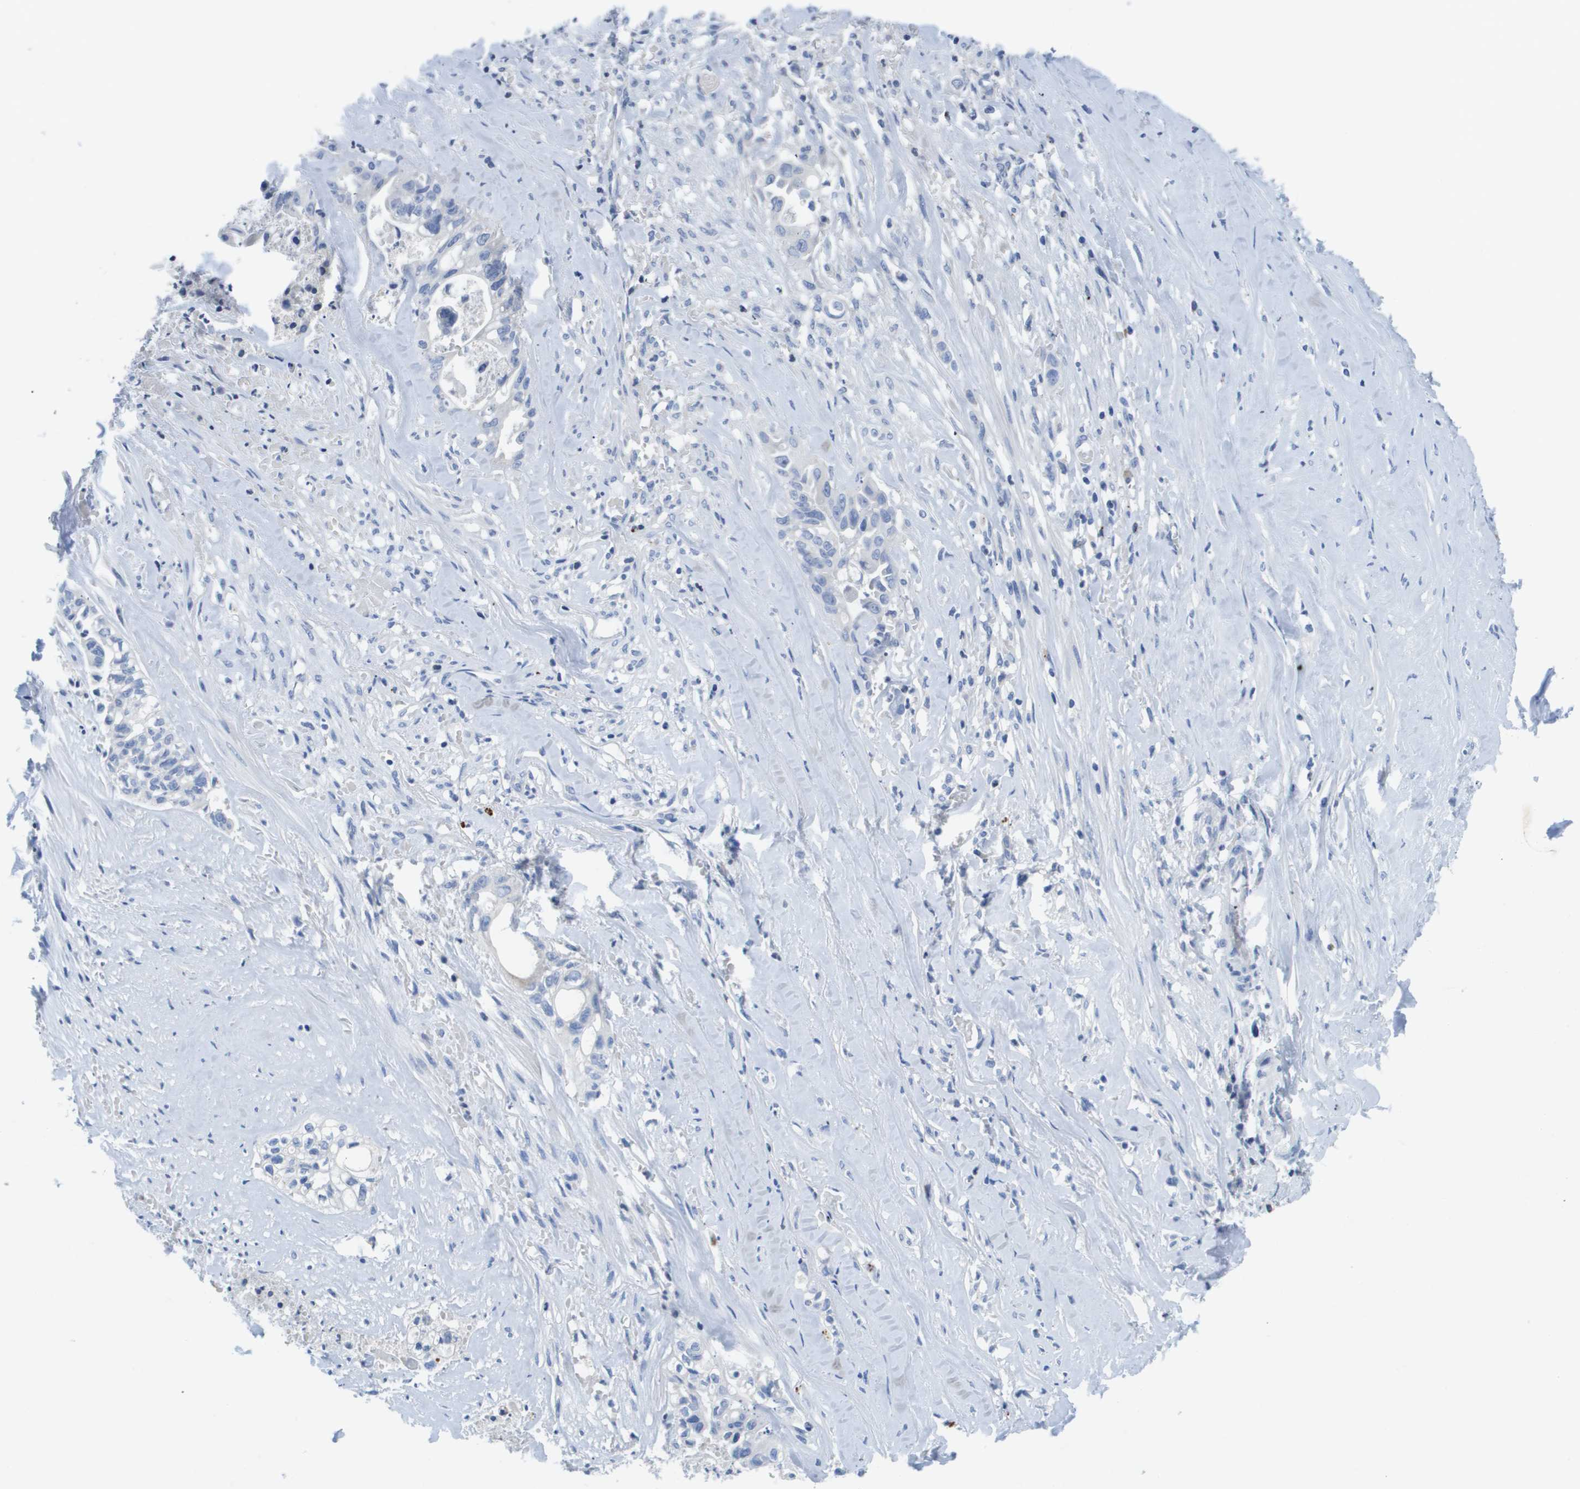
{"staining": {"intensity": "negative", "quantity": "none", "location": "none"}, "tissue": "liver cancer", "cell_type": "Tumor cells", "image_type": "cancer", "snomed": [{"axis": "morphology", "description": "Cholangiocarcinoma"}, {"axis": "topography", "description": "Liver"}], "caption": "Immunohistochemistry (IHC) of cholangiocarcinoma (liver) demonstrates no staining in tumor cells. (Brightfield microscopy of DAB immunohistochemistry (IHC) at high magnification).", "gene": "MS4A1", "patient": {"sex": "female", "age": 70}}